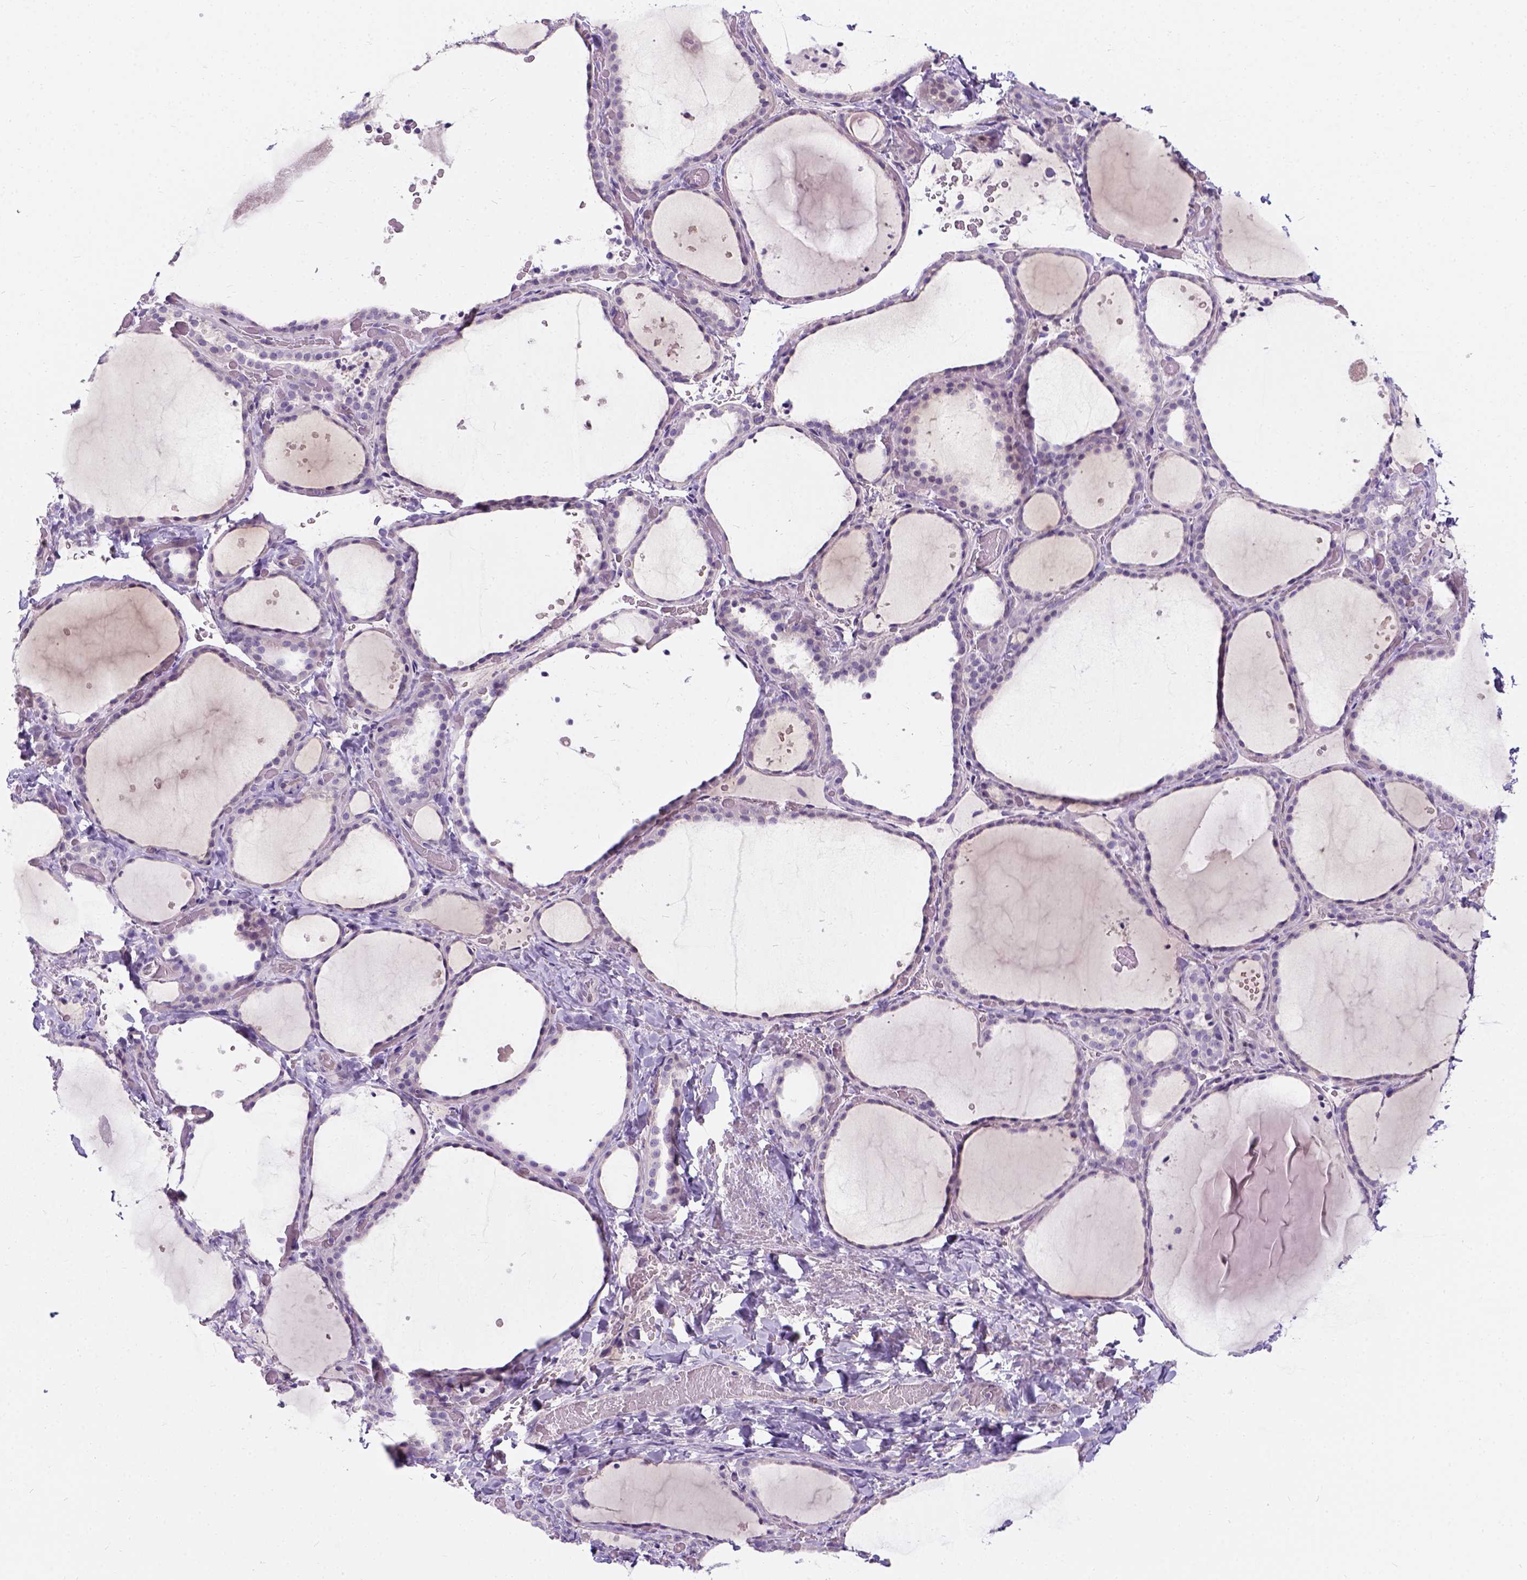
{"staining": {"intensity": "negative", "quantity": "none", "location": "none"}, "tissue": "thyroid gland", "cell_type": "Glandular cells", "image_type": "normal", "snomed": [{"axis": "morphology", "description": "Normal tissue, NOS"}, {"axis": "topography", "description": "Thyroid gland"}], "caption": "This is an immunohistochemistry micrograph of unremarkable human thyroid gland. There is no expression in glandular cells.", "gene": "C20orf144", "patient": {"sex": "female", "age": 36}}